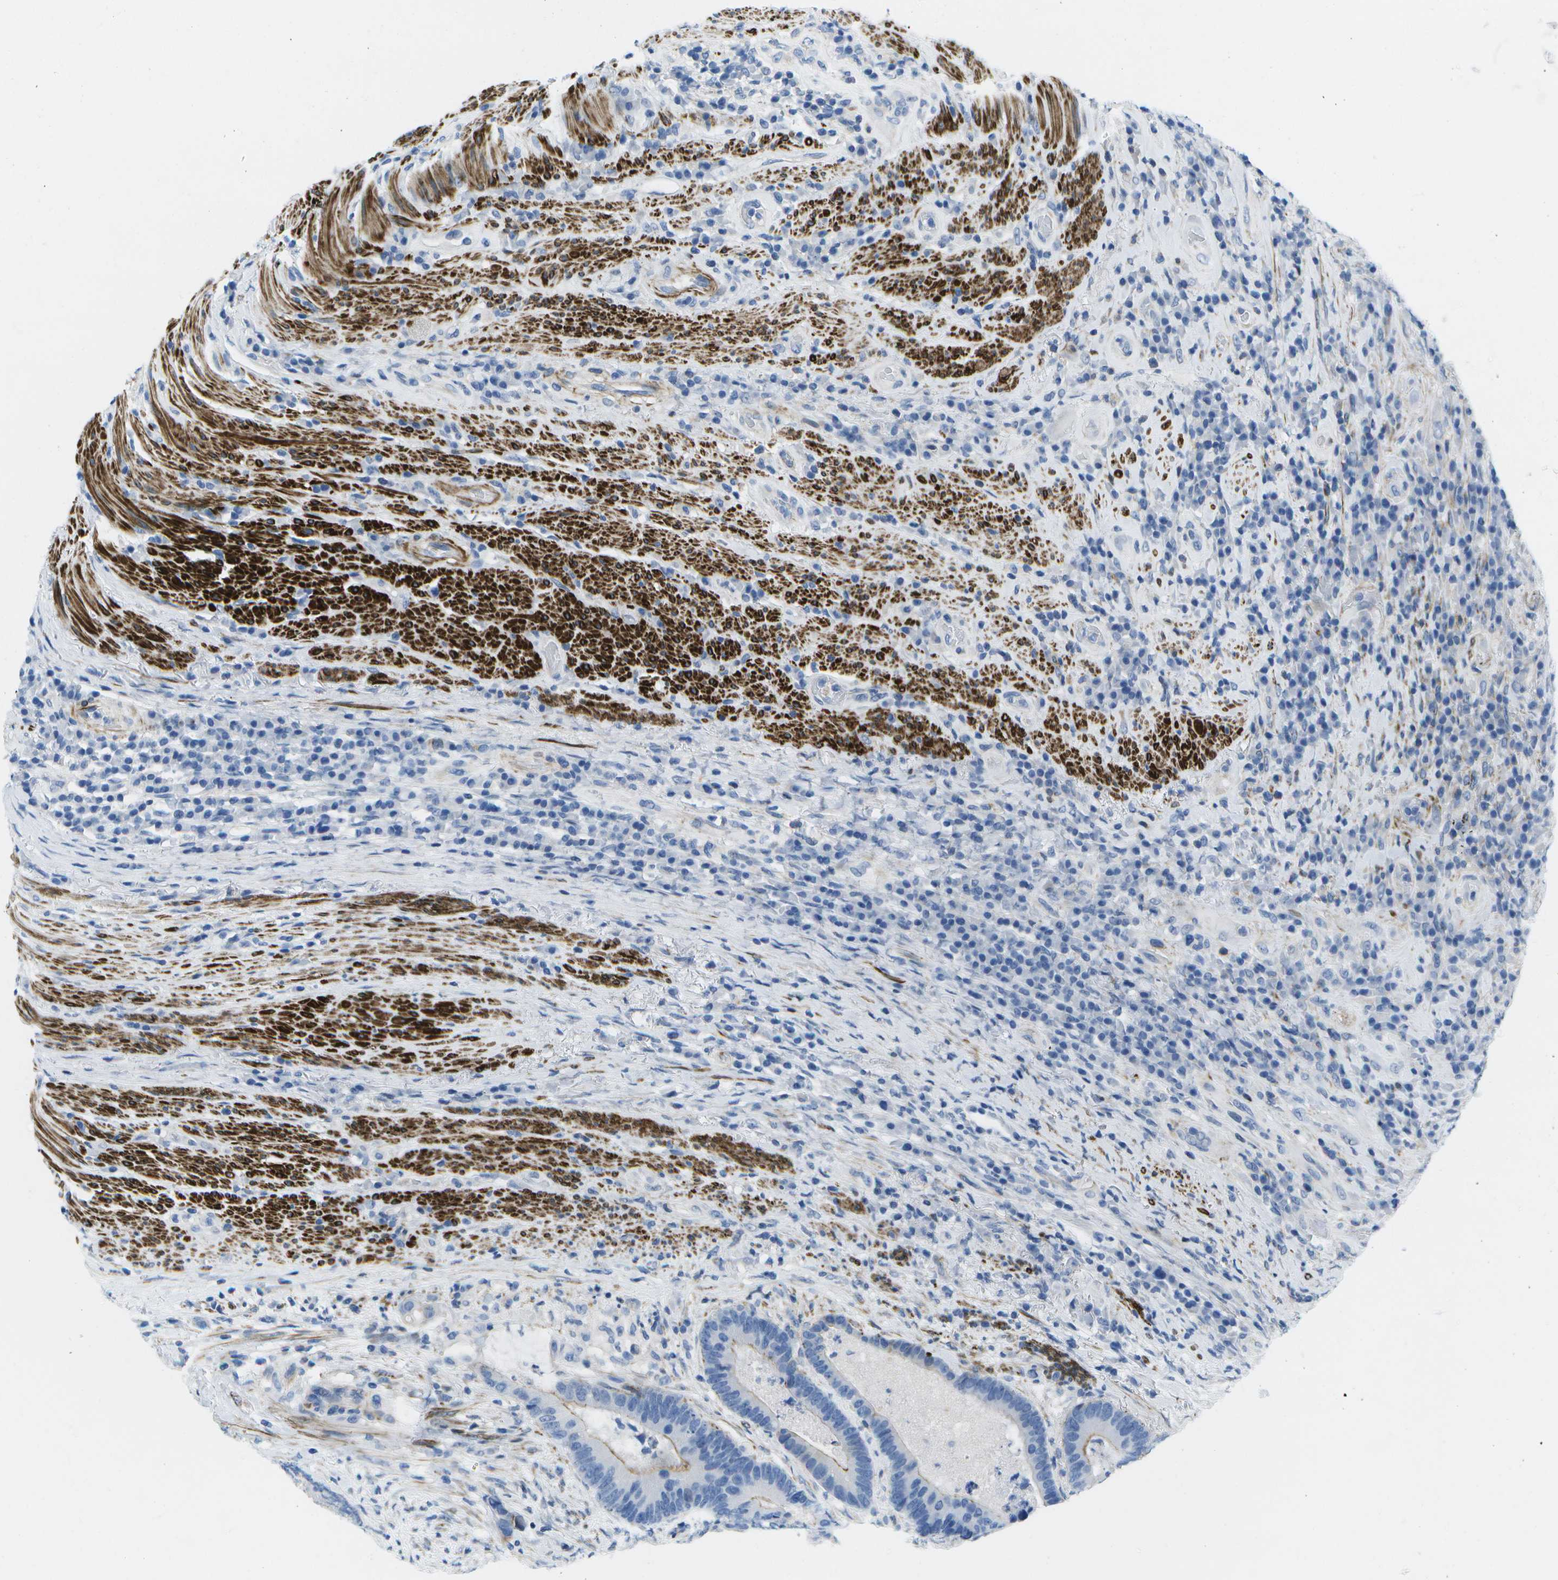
{"staining": {"intensity": "moderate", "quantity": "25%-75%", "location": "cytoplasmic/membranous"}, "tissue": "colorectal cancer", "cell_type": "Tumor cells", "image_type": "cancer", "snomed": [{"axis": "morphology", "description": "Adenocarcinoma, NOS"}, {"axis": "topography", "description": "Rectum"}], "caption": "DAB immunohistochemical staining of colorectal adenocarcinoma reveals moderate cytoplasmic/membranous protein expression in about 25%-75% of tumor cells.", "gene": "ADGRG6", "patient": {"sex": "male", "age": 51}}